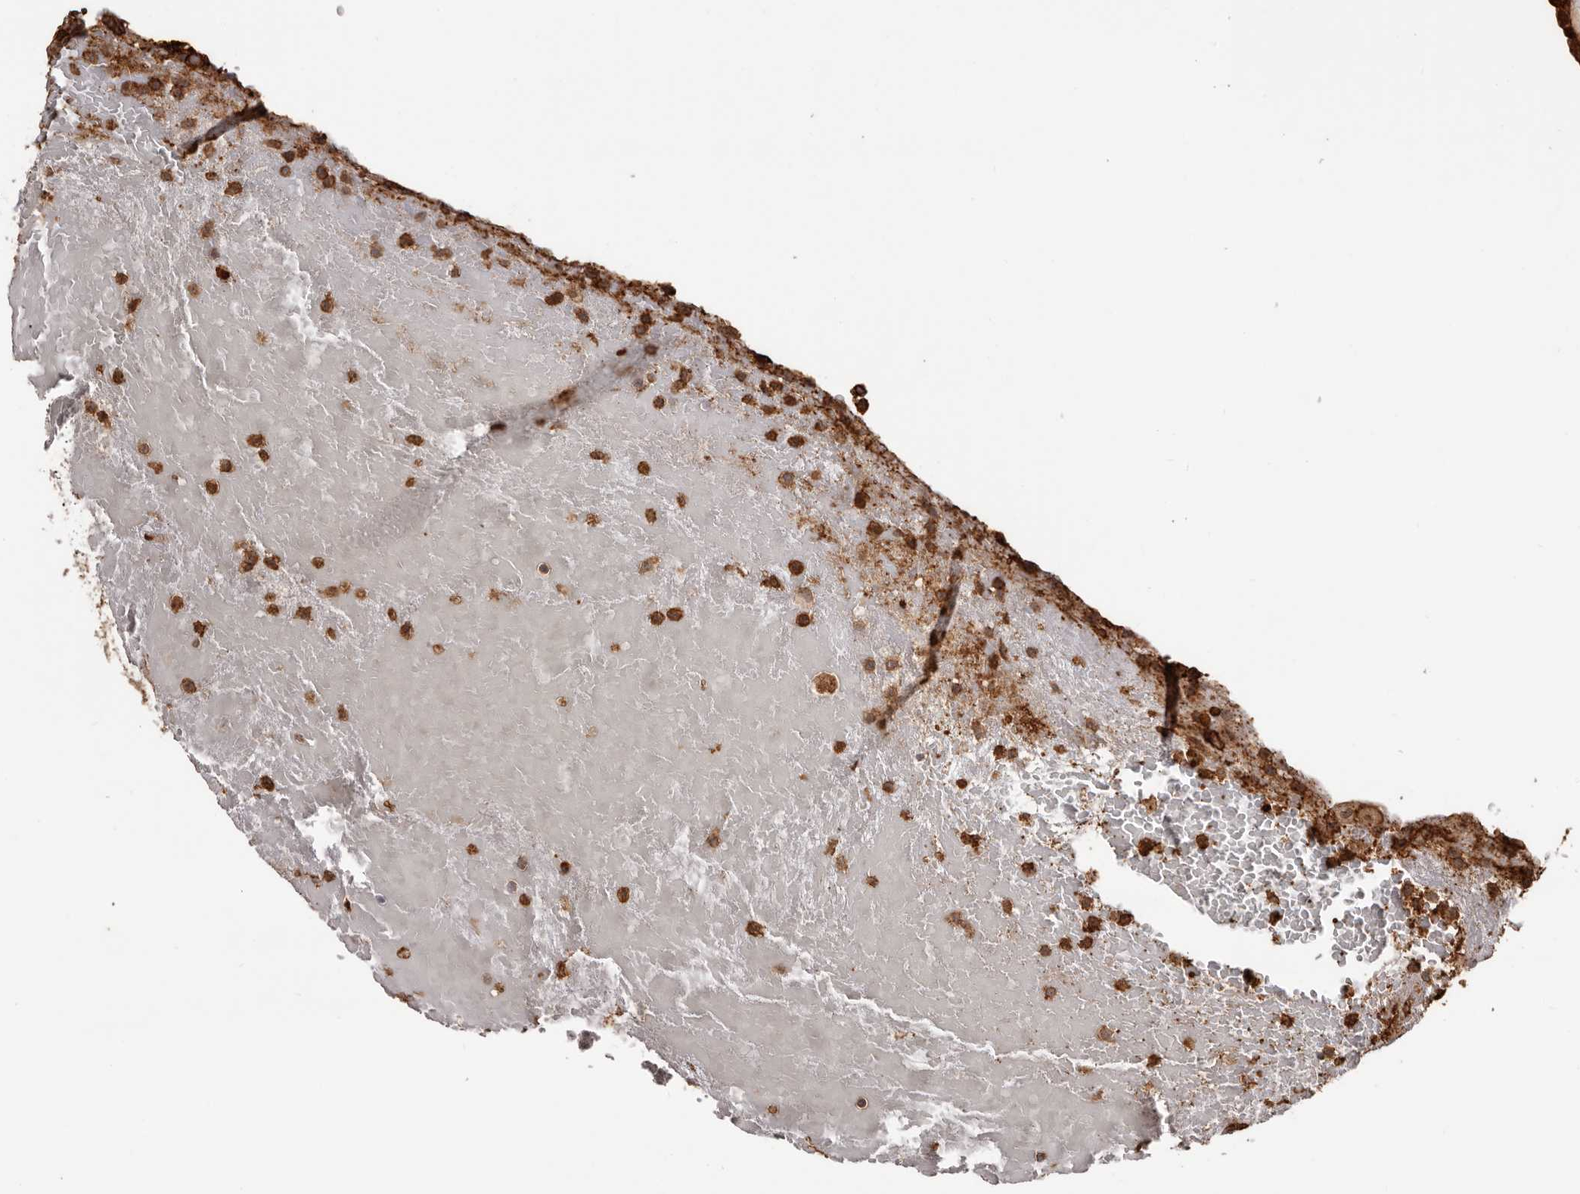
{"staining": {"intensity": "strong", "quantity": ">75%", "location": "cytoplasmic/membranous,nuclear"}, "tissue": "thyroid cancer", "cell_type": "Tumor cells", "image_type": "cancer", "snomed": [{"axis": "morphology", "description": "Papillary adenocarcinoma, NOS"}, {"axis": "topography", "description": "Thyroid gland"}], "caption": "DAB immunohistochemical staining of thyroid papillary adenocarcinoma exhibits strong cytoplasmic/membranous and nuclear protein positivity in approximately >75% of tumor cells.", "gene": "PRR12", "patient": {"sex": "male", "age": 77}}